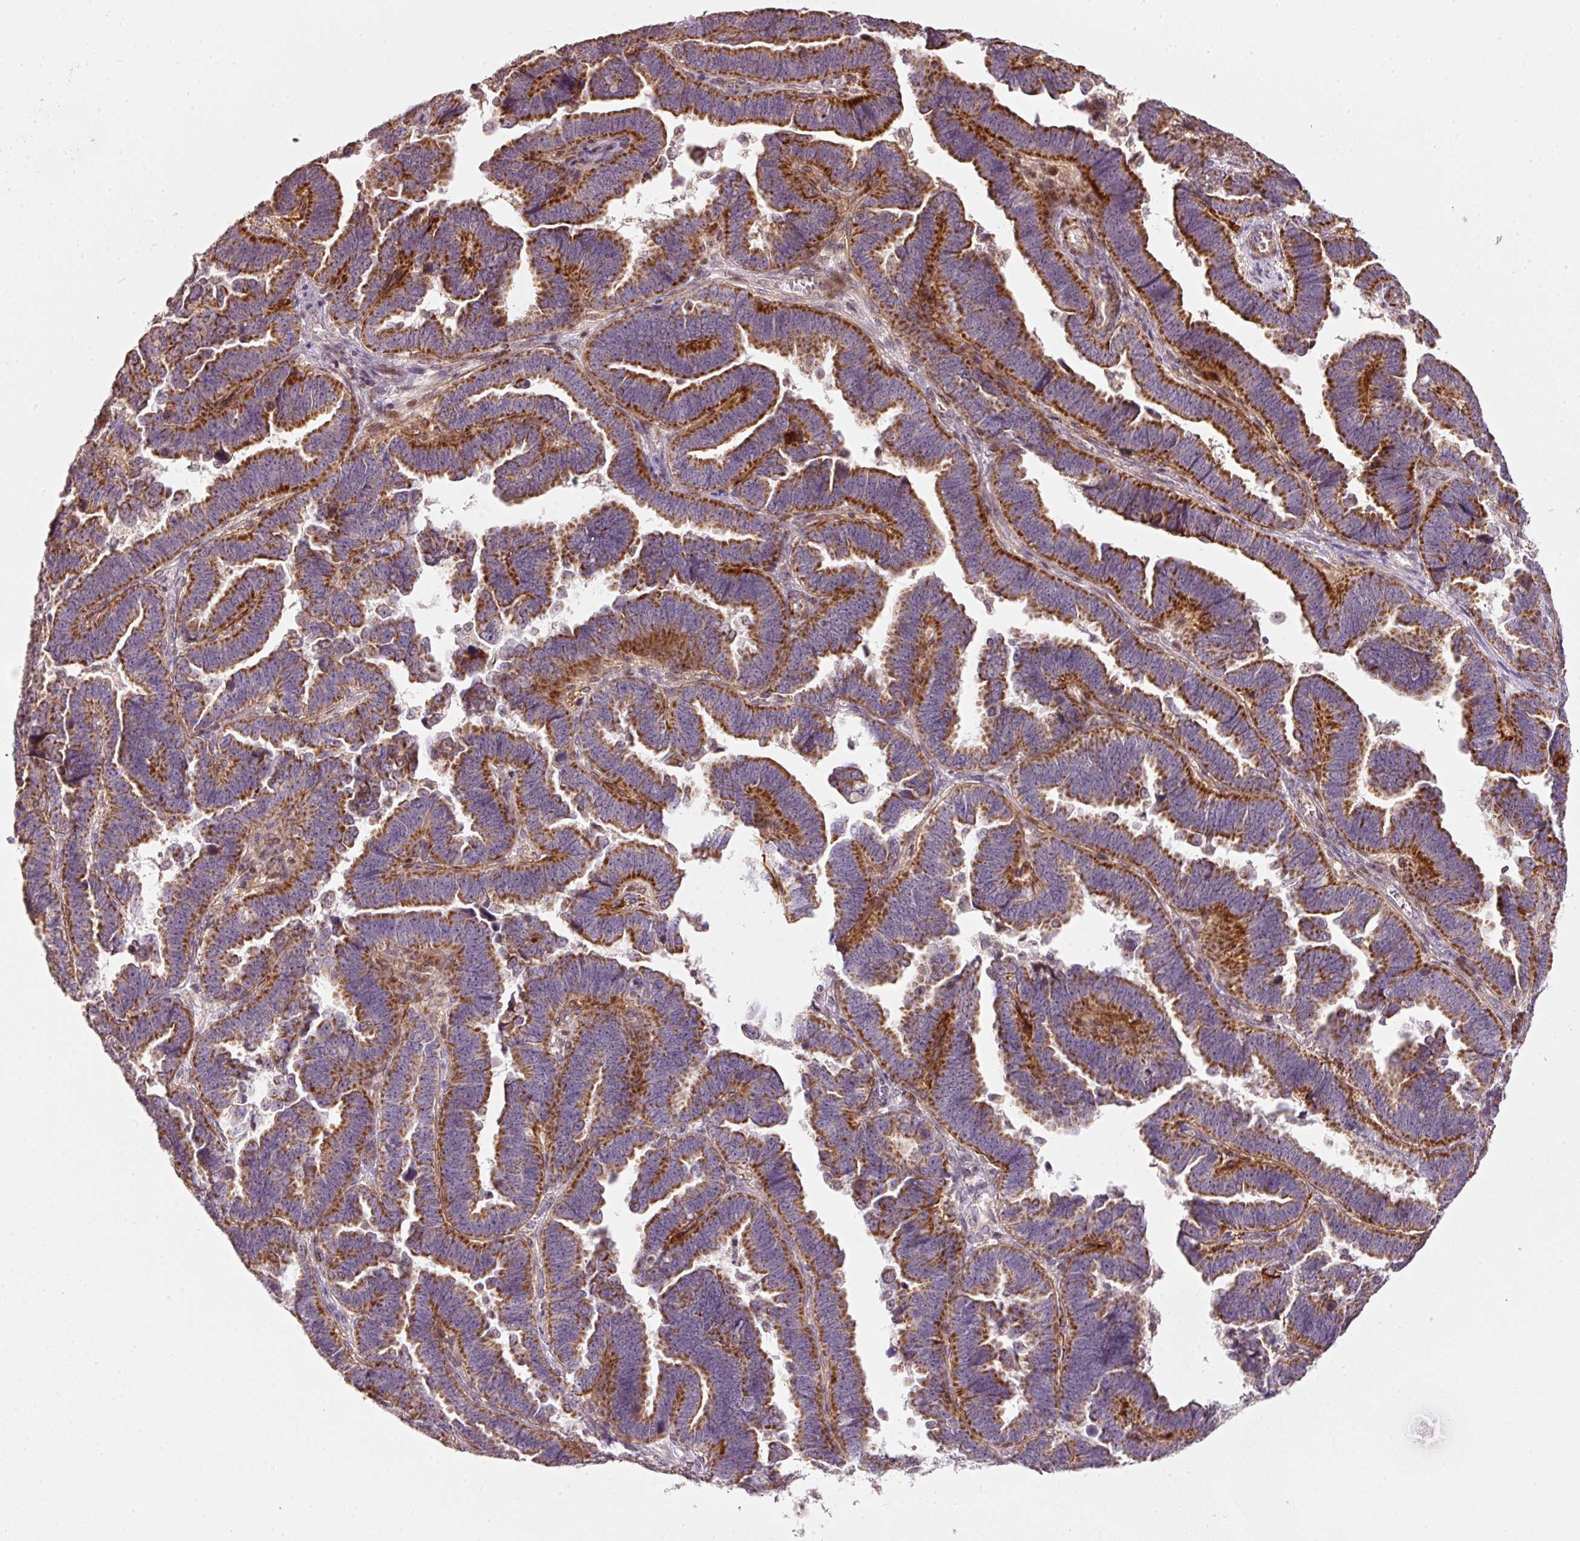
{"staining": {"intensity": "strong", "quantity": ">75%", "location": "cytoplasmic/membranous"}, "tissue": "endometrial cancer", "cell_type": "Tumor cells", "image_type": "cancer", "snomed": [{"axis": "morphology", "description": "Adenocarcinoma, NOS"}, {"axis": "topography", "description": "Endometrium"}], "caption": "Endometrial cancer (adenocarcinoma) stained with IHC reveals strong cytoplasmic/membranous expression in about >75% of tumor cells. (DAB (3,3'-diaminobenzidine) IHC with brightfield microscopy, high magnification).", "gene": "TOB2", "patient": {"sex": "female", "age": 75}}